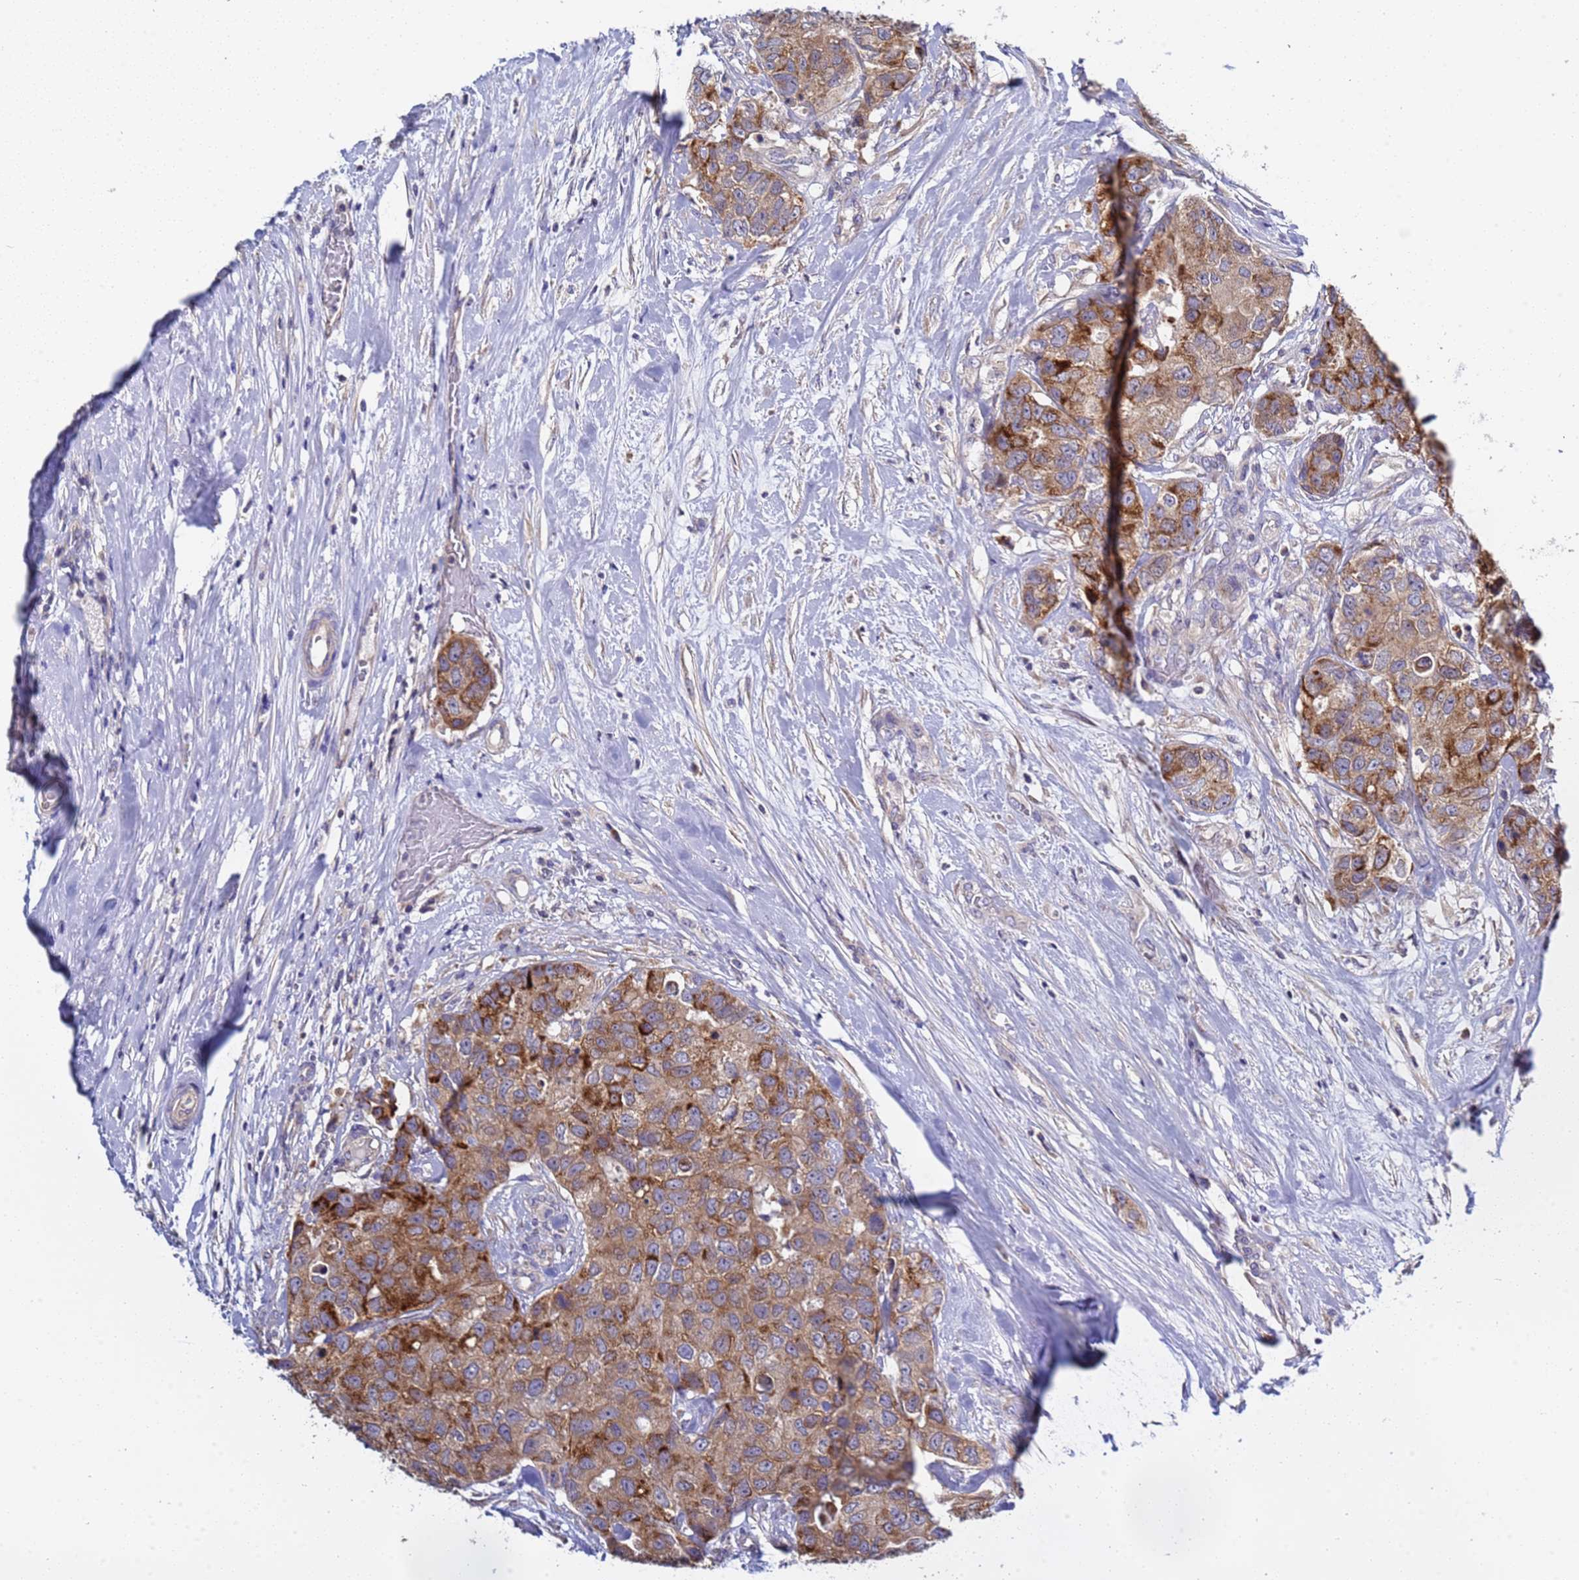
{"staining": {"intensity": "moderate", "quantity": ">75%", "location": "cytoplasmic/membranous"}, "tissue": "breast cancer", "cell_type": "Tumor cells", "image_type": "cancer", "snomed": [{"axis": "morphology", "description": "Duct carcinoma"}, {"axis": "topography", "description": "Breast"}], "caption": "Immunohistochemical staining of invasive ductal carcinoma (breast) displays moderate cytoplasmic/membranous protein staining in approximately >75% of tumor cells. The staining was performed using DAB (3,3'-diaminobenzidine) to visualize the protein expression in brown, while the nuclei were stained in blue with hematoxylin (Magnification: 20x).", "gene": "ELMOD2", "patient": {"sex": "female", "age": 62}}